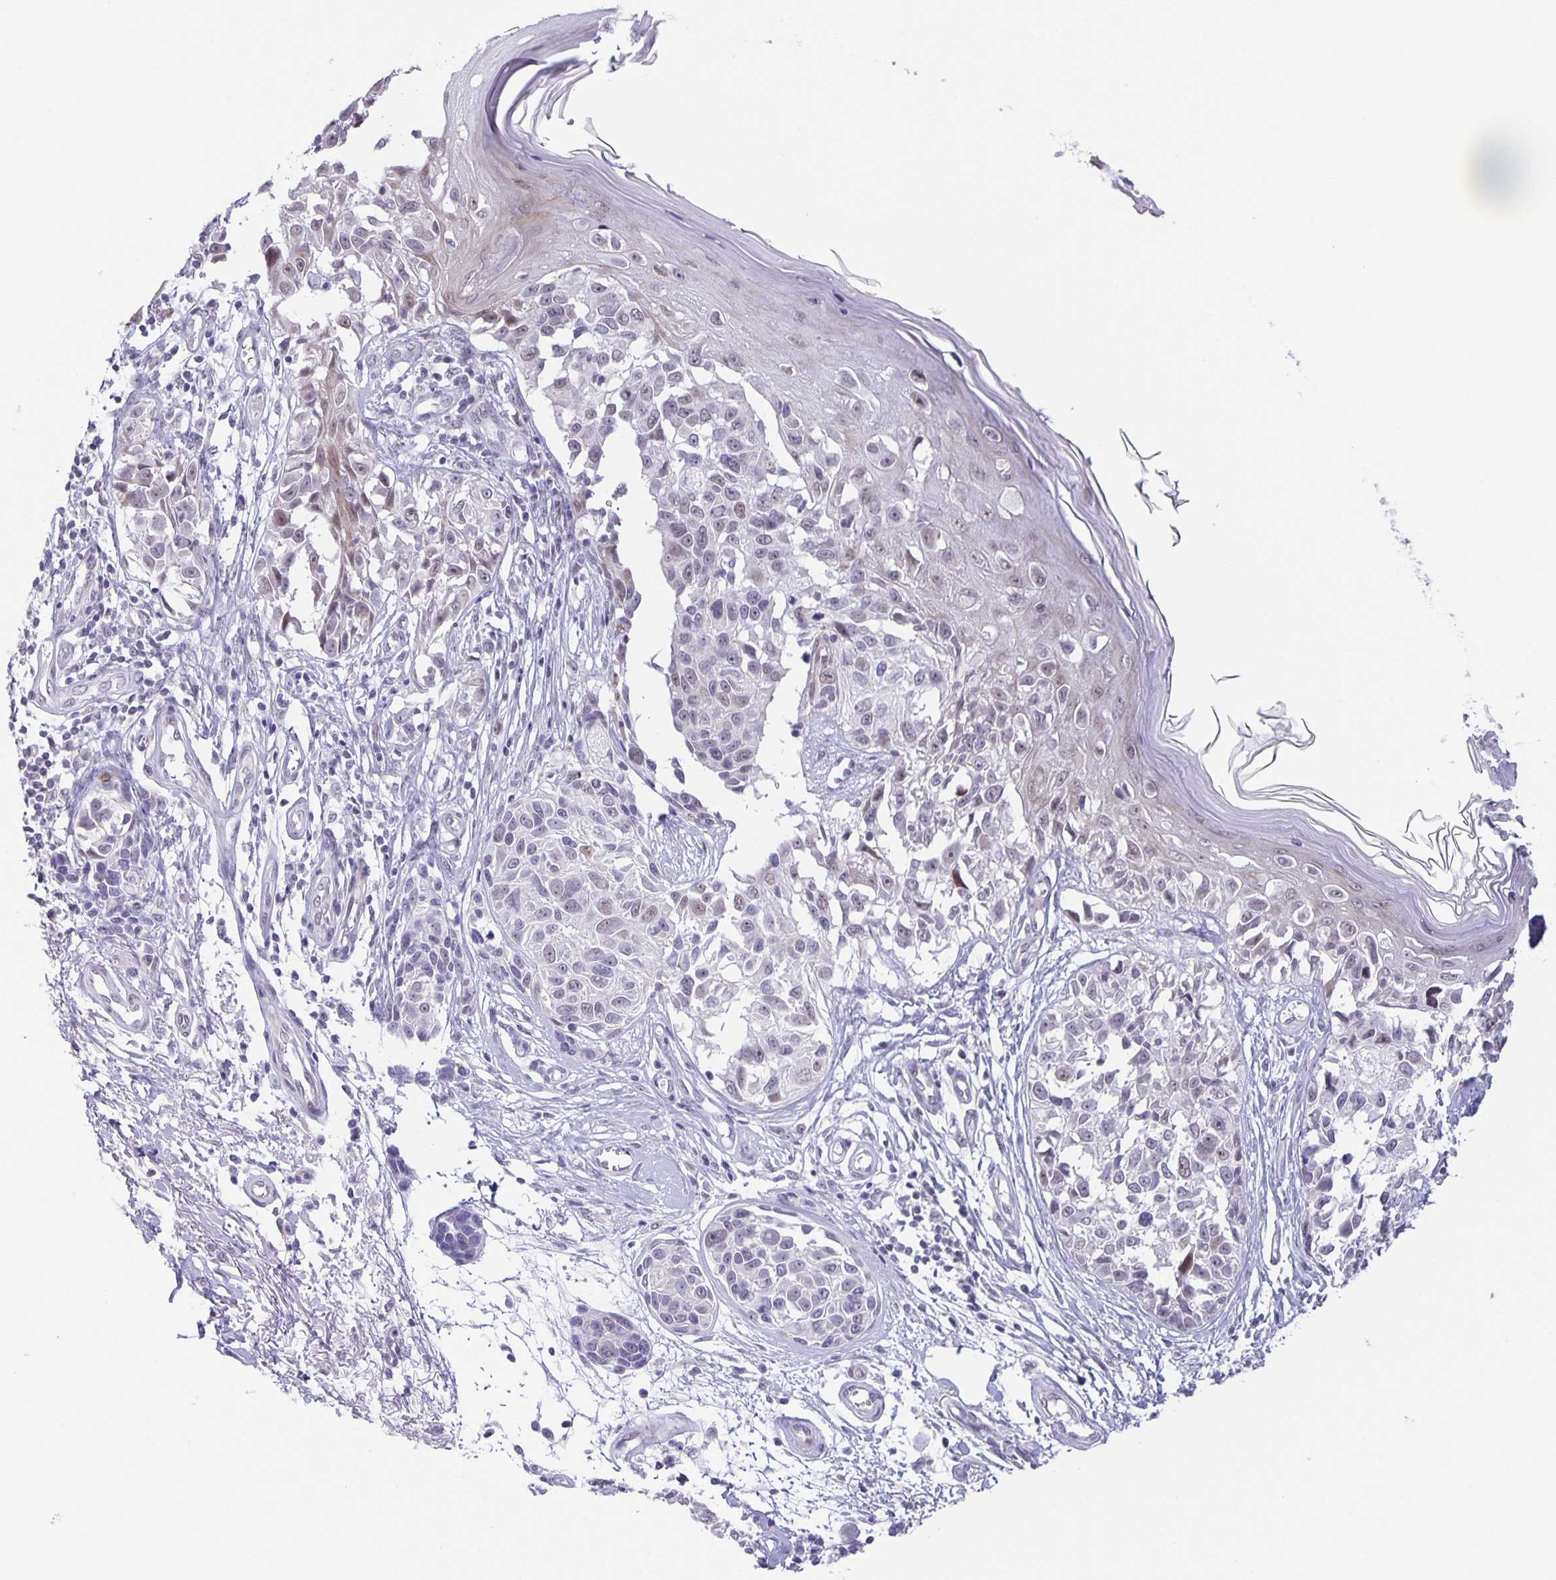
{"staining": {"intensity": "weak", "quantity": "<25%", "location": "nuclear"}, "tissue": "melanoma", "cell_type": "Tumor cells", "image_type": "cancer", "snomed": [{"axis": "morphology", "description": "Malignant melanoma, NOS"}, {"axis": "topography", "description": "Skin"}], "caption": "This is an immunohistochemistry (IHC) histopathology image of melanoma. There is no staining in tumor cells.", "gene": "PHRF1", "patient": {"sex": "male", "age": 73}}